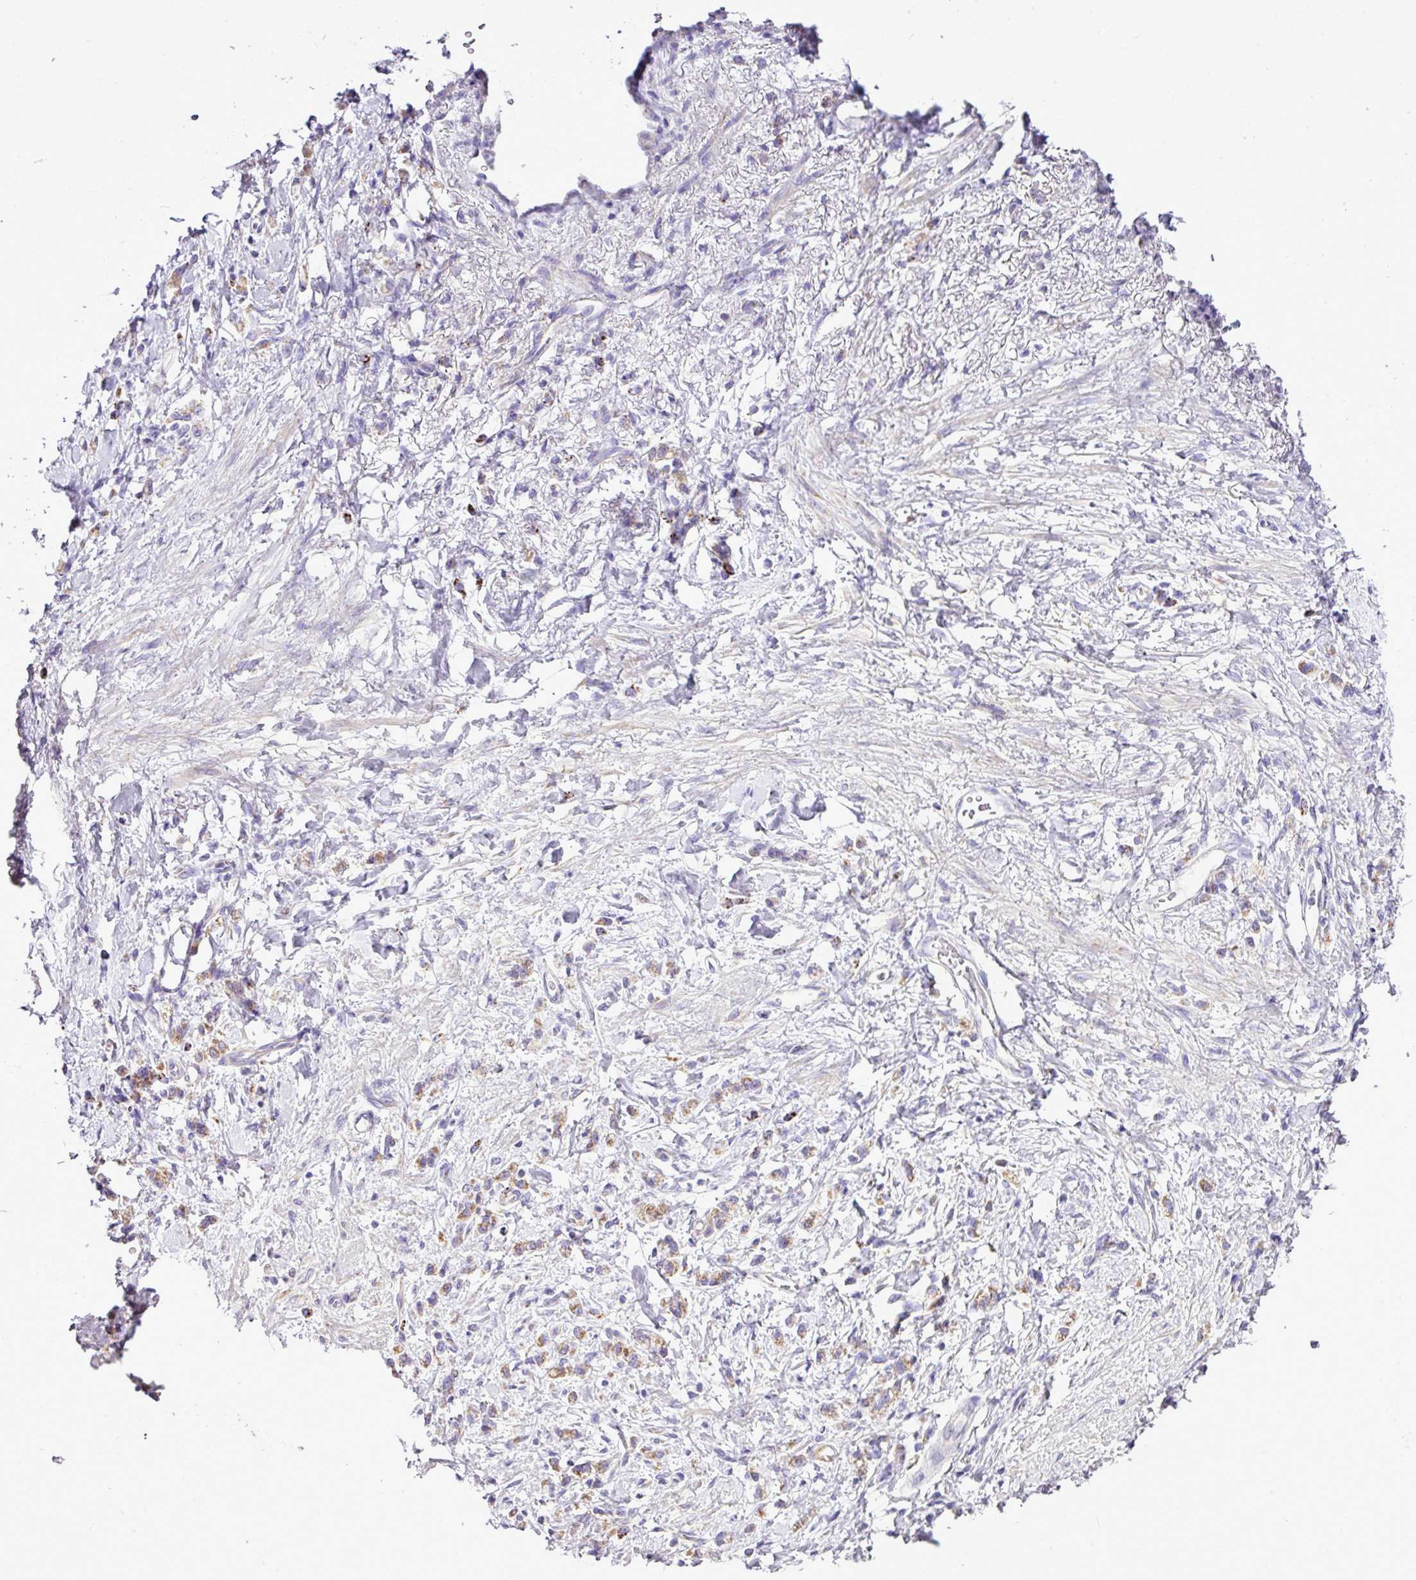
{"staining": {"intensity": "moderate", "quantity": "25%-75%", "location": "cytoplasmic/membranous"}, "tissue": "stomach cancer", "cell_type": "Tumor cells", "image_type": "cancer", "snomed": [{"axis": "morphology", "description": "Adenocarcinoma, NOS"}, {"axis": "topography", "description": "Stomach"}], "caption": "Immunohistochemistry (IHC) staining of stomach adenocarcinoma, which shows medium levels of moderate cytoplasmic/membranous staining in about 25%-75% of tumor cells indicating moderate cytoplasmic/membranous protein expression. The staining was performed using DAB (3,3'-diaminobenzidine) (brown) for protein detection and nuclei were counterstained in hematoxylin (blue).", "gene": "PGAP4", "patient": {"sex": "male", "age": 77}}